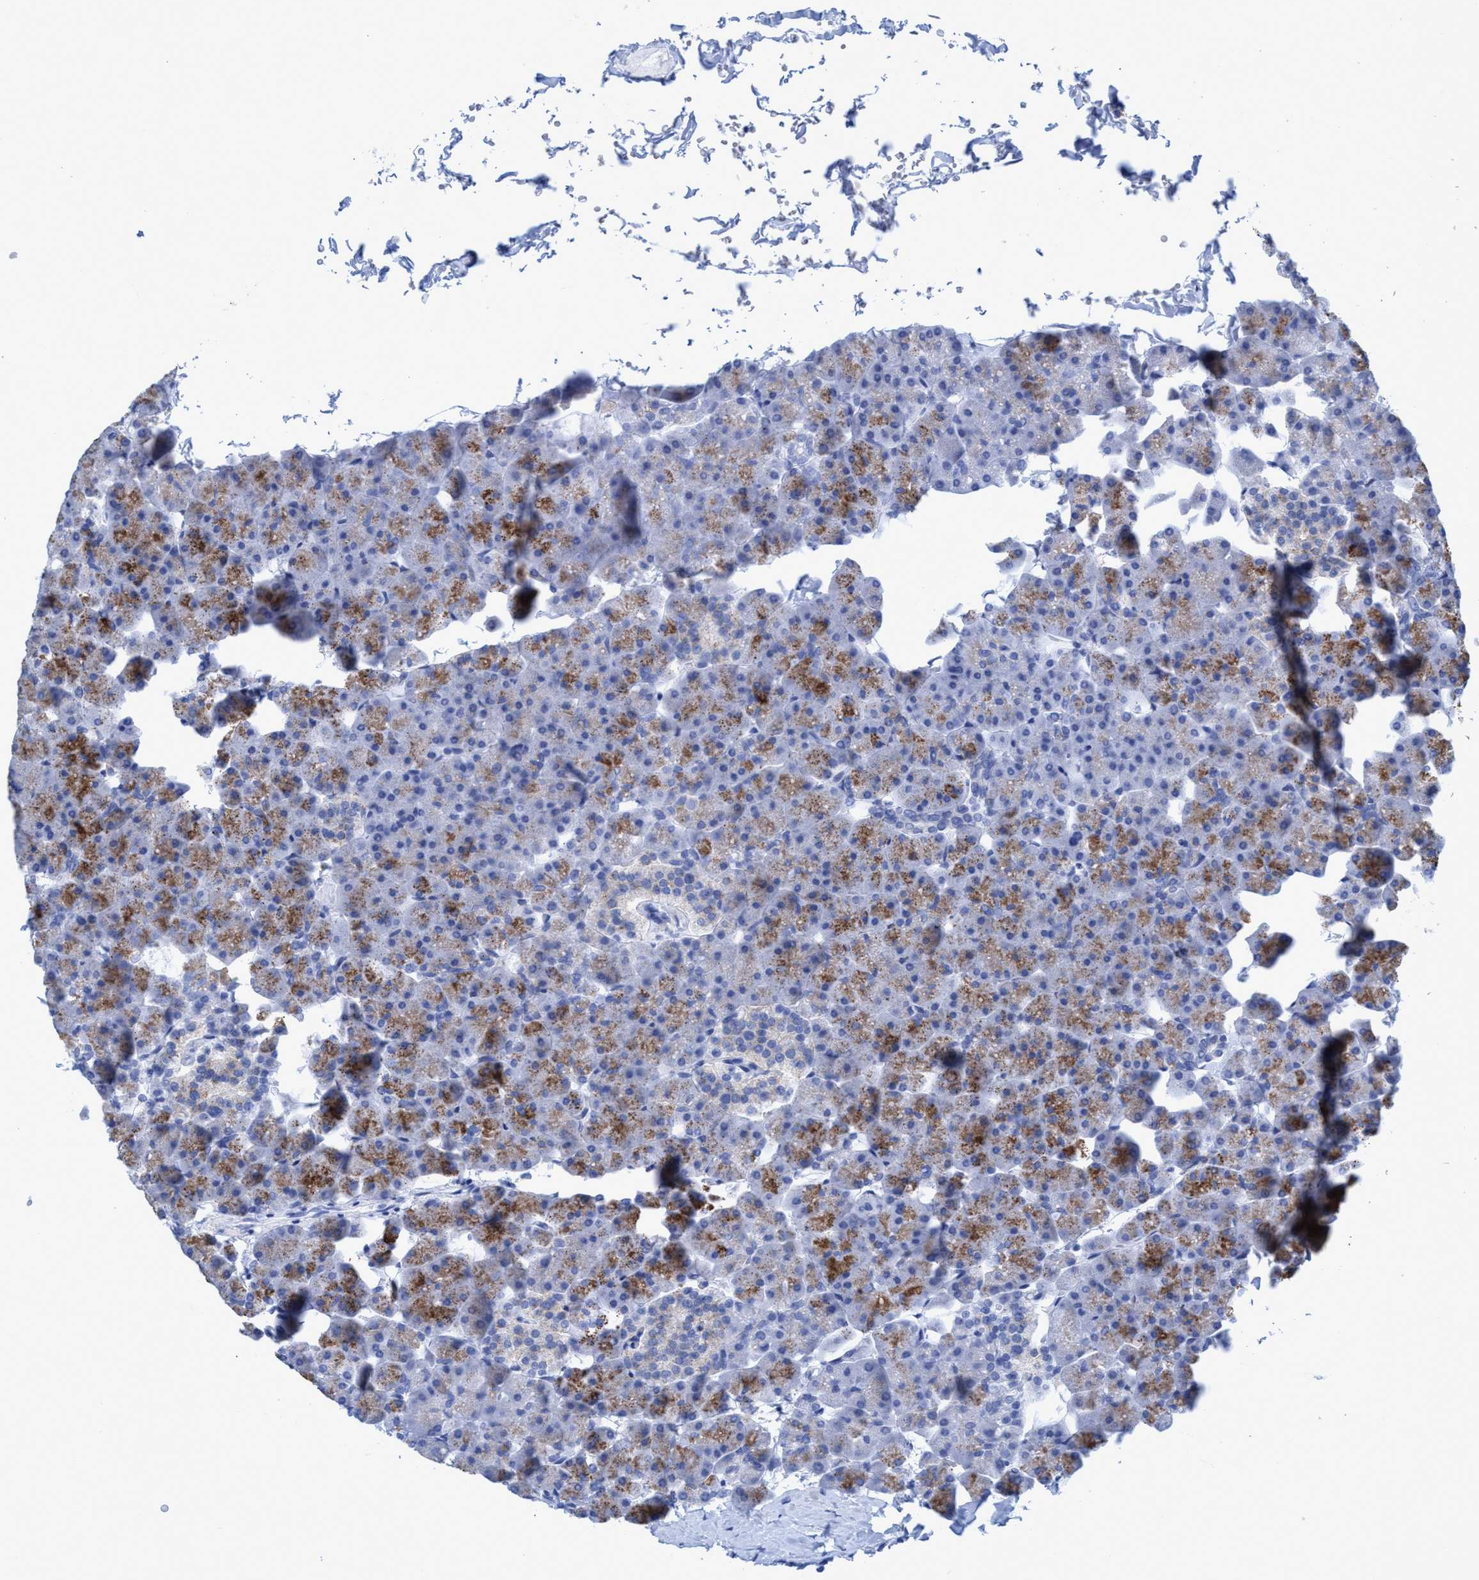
{"staining": {"intensity": "strong", "quantity": ">75%", "location": "cytoplasmic/membranous"}, "tissue": "pancreas", "cell_type": "Exocrine glandular cells", "image_type": "normal", "snomed": [{"axis": "morphology", "description": "Normal tissue, NOS"}, {"axis": "topography", "description": "Pancreas"}], "caption": "This histopathology image displays IHC staining of unremarkable pancreas, with high strong cytoplasmic/membranous expression in about >75% of exocrine glandular cells.", "gene": "PLPPR1", "patient": {"sex": "male", "age": 35}}